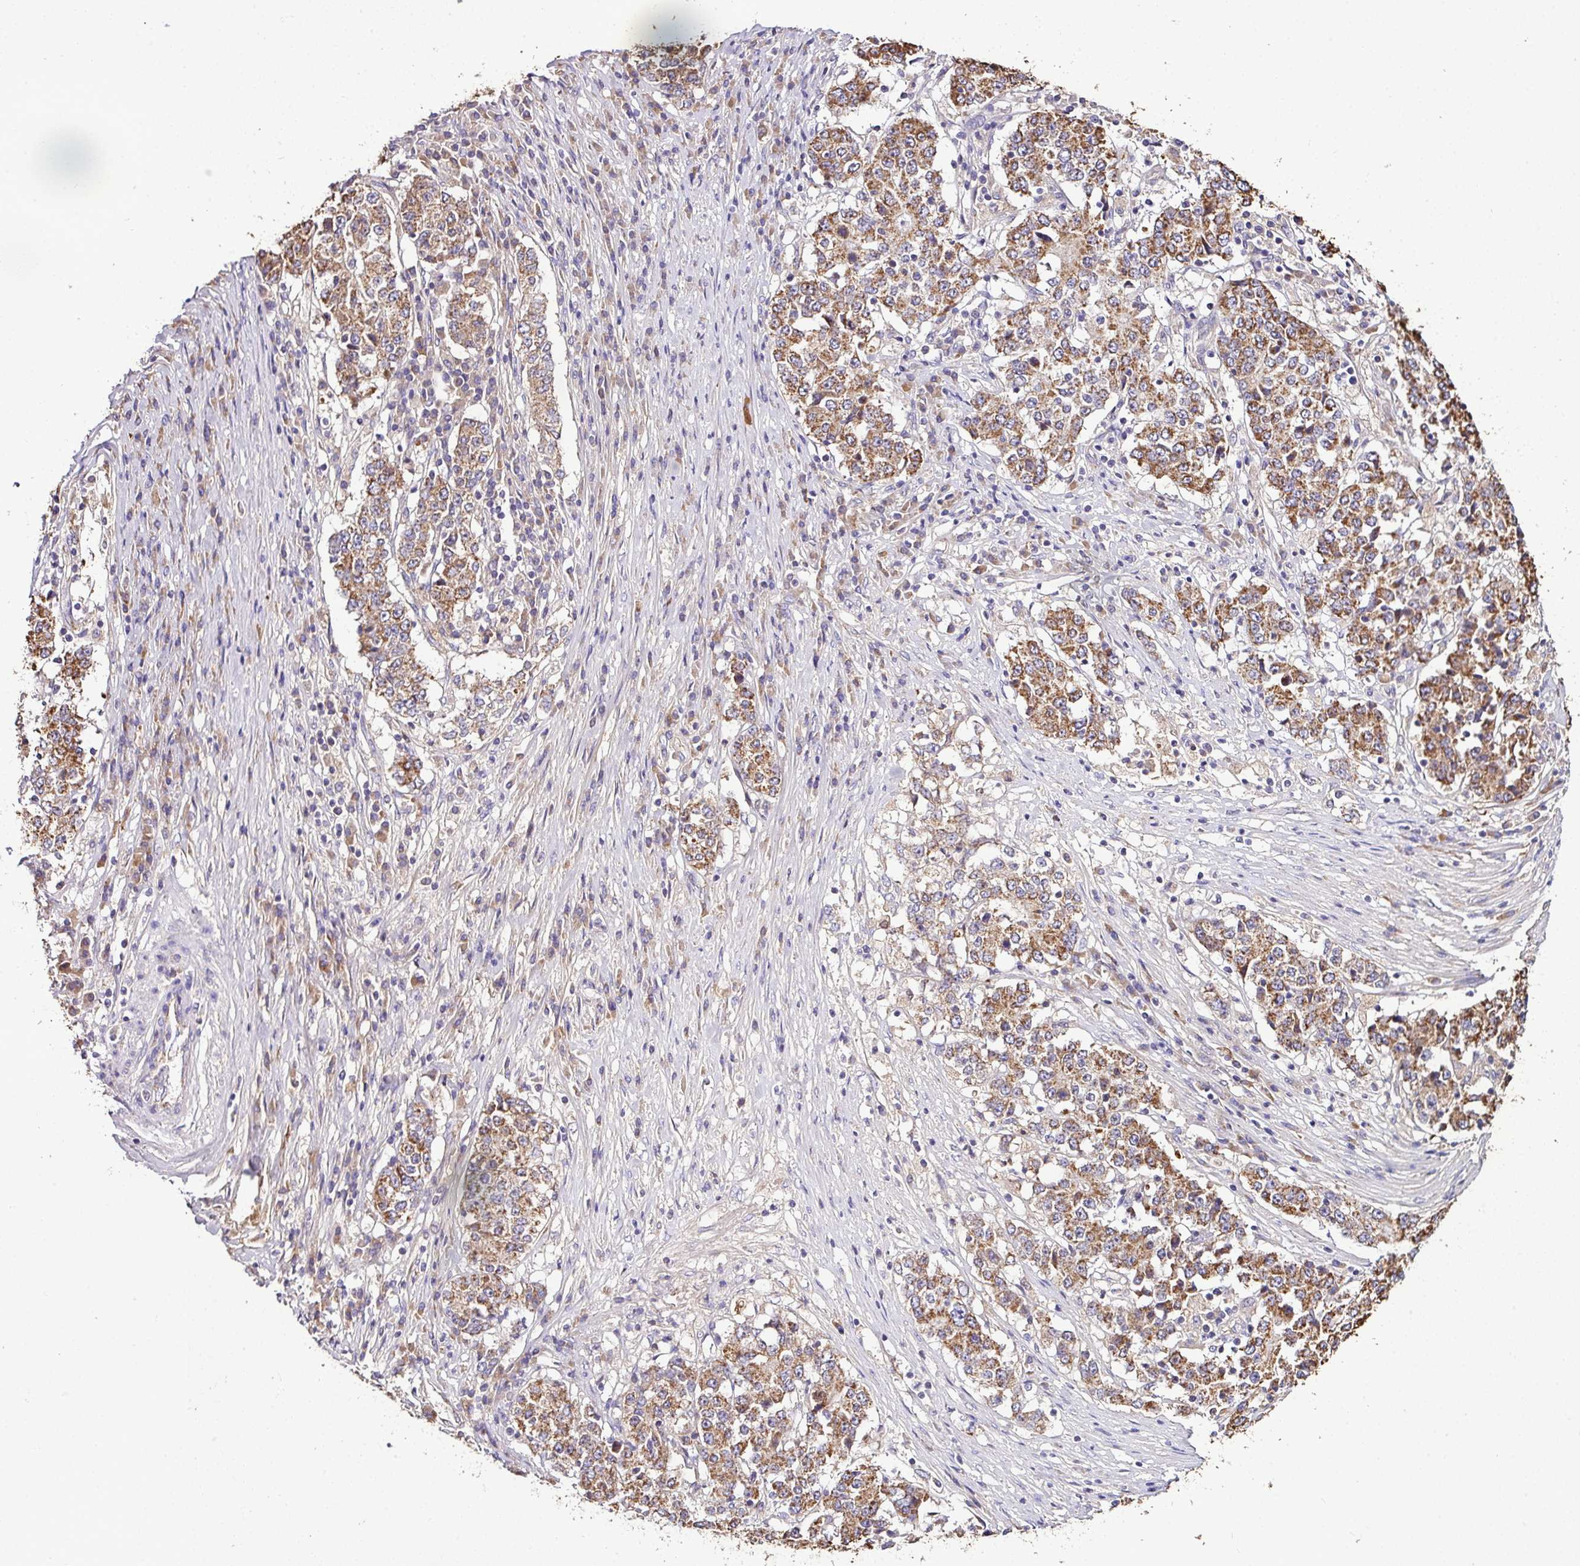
{"staining": {"intensity": "moderate", "quantity": ">75%", "location": "cytoplasmic/membranous"}, "tissue": "stomach cancer", "cell_type": "Tumor cells", "image_type": "cancer", "snomed": [{"axis": "morphology", "description": "Adenocarcinoma, NOS"}, {"axis": "topography", "description": "Stomach"}], "caption": "Protein expression analysis of human stomach adenocarcinoma reveals moderate cytoplasmic/membranous expression in about >75% of tumor cells.", "gene": "CPD", "patient": {"sex": "male", "age": 59}}